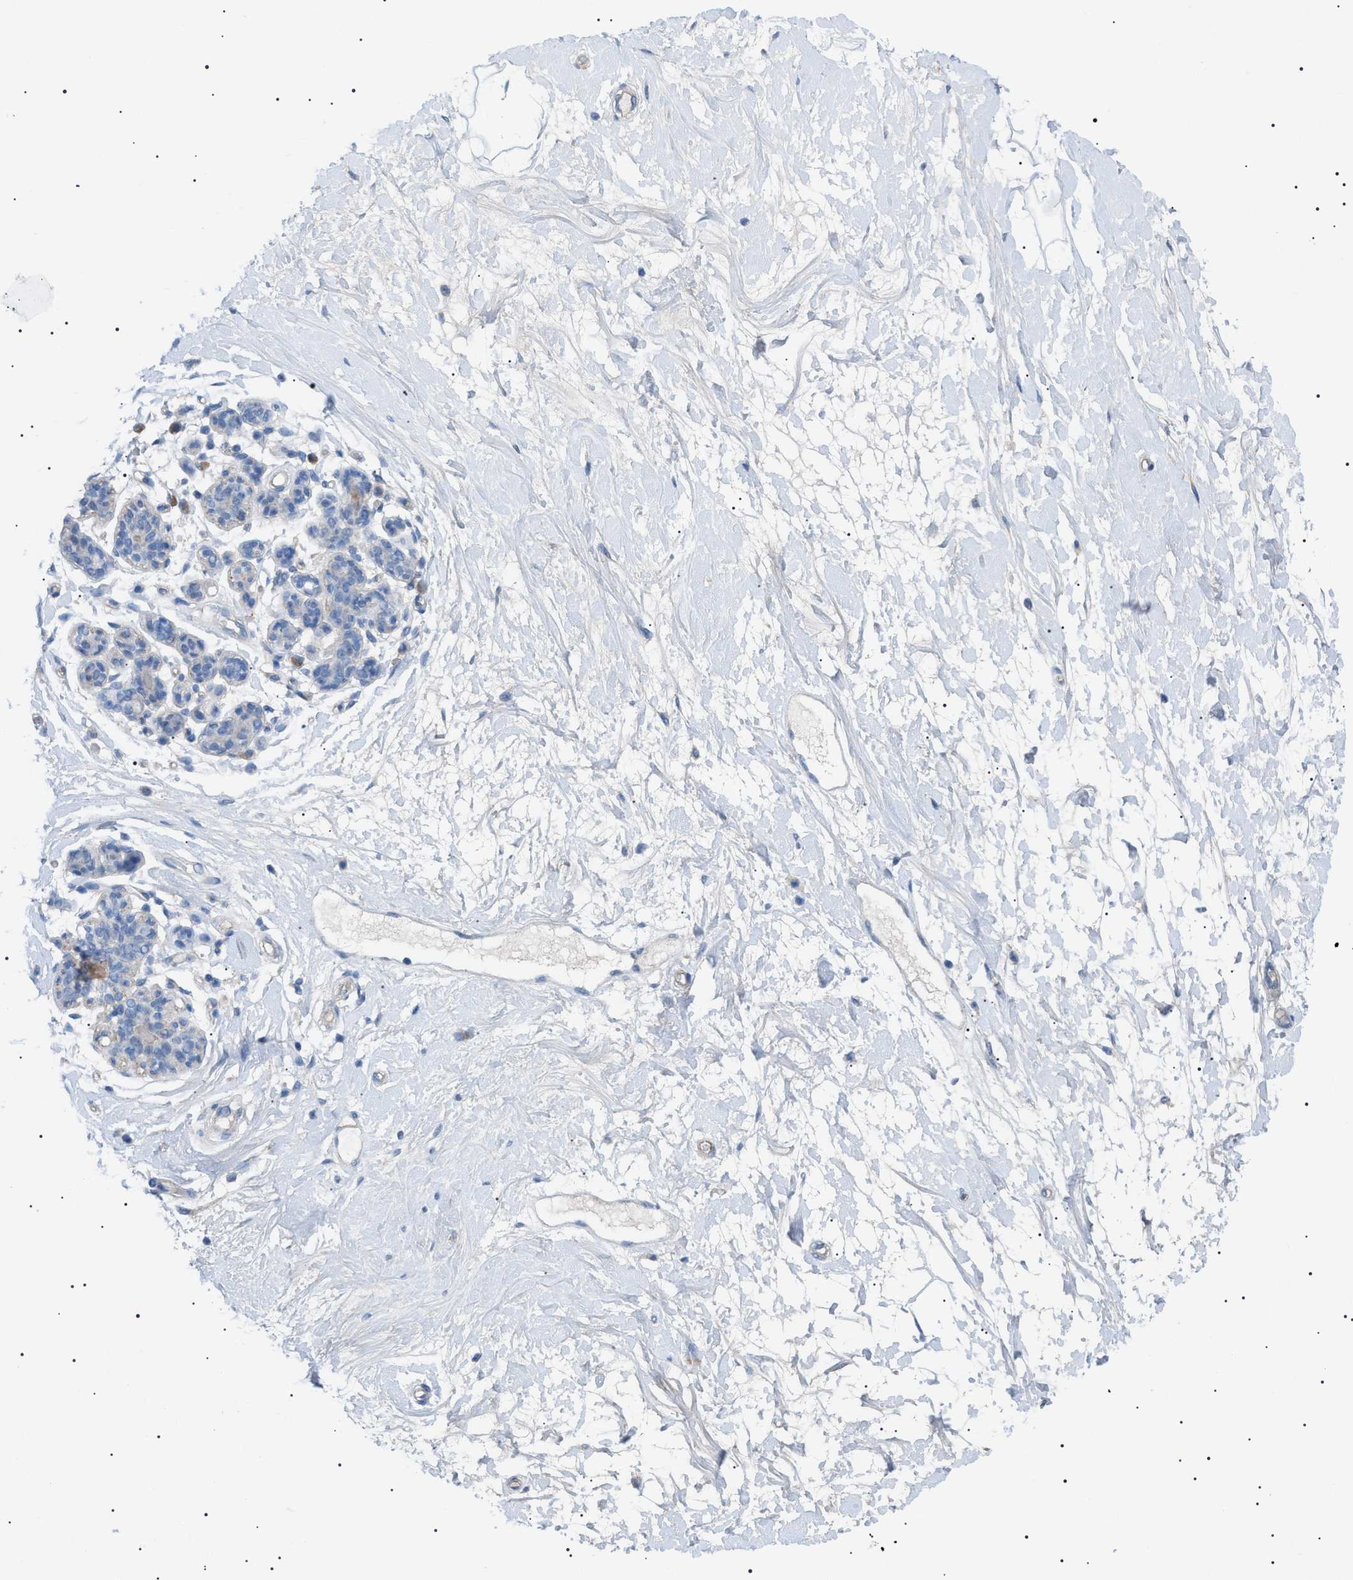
{"staining": {"intensity": "negative", "quantity": "none", "location": "none"}, "tissue": "breast", "cell_type": "Adipocytes", "image_type": "normal", "snomed": [{"axis": "morphology", "description": "Normal tissue, NOS"}, {"axis": "morphology", "description": "Lobular carcinoma"}, {"axis": "topography", "description": "Breast"}], "caption": "This is an immunohistochemistry (IHC) photomicrograph of unremarkable human breast. There is no positivity in adipocytes.", "gene": "ADAMTS1", "patient": {"sex": "female", "age": 59}}